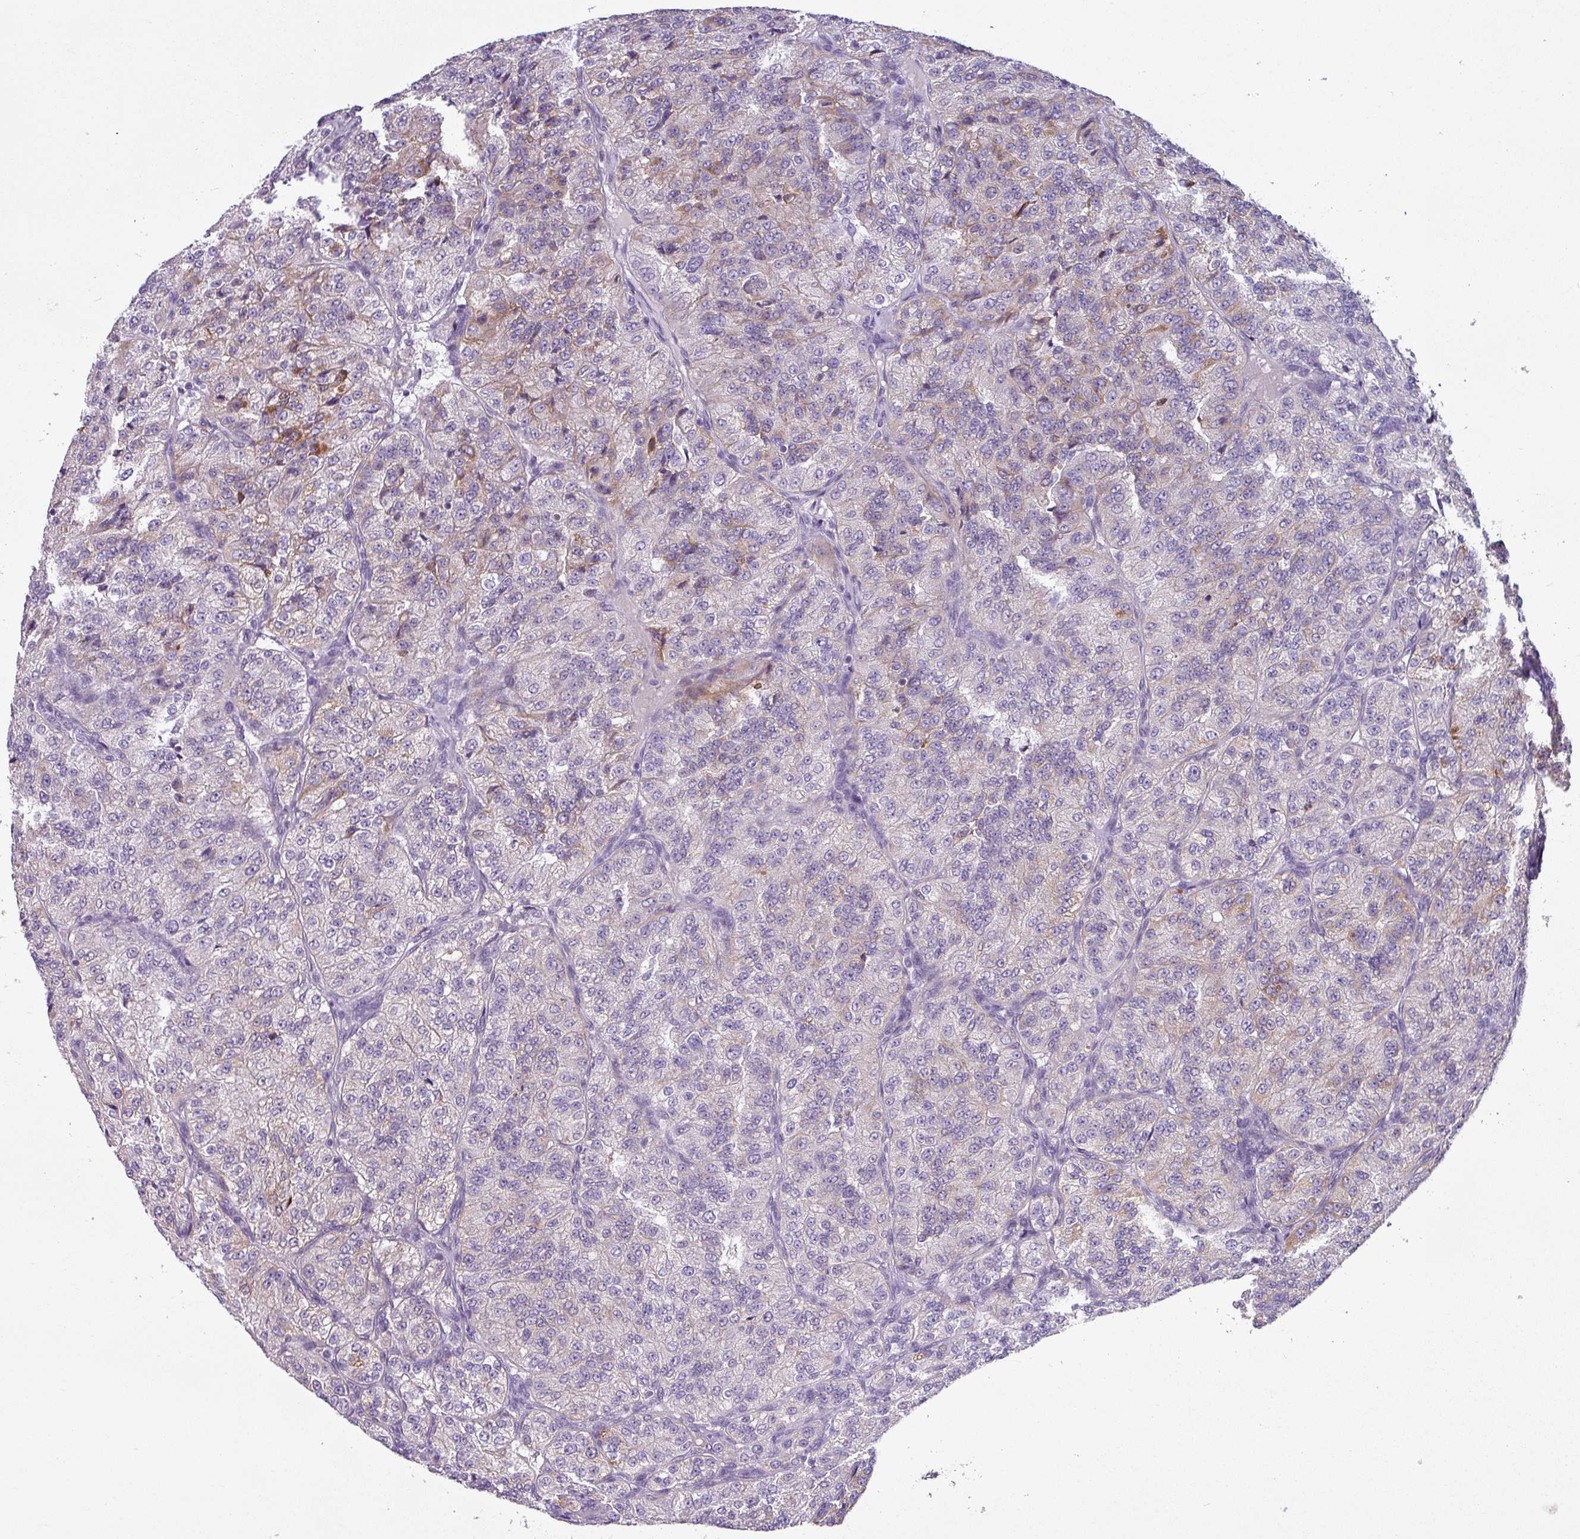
{"staining": {"intensity": "moderate", "quantity": "<25%", "location": "cytoplasmic/membranous"}, "tissue": "renal cancer", "cell_type": "Tumor cells", "image_type": "cancer", "snomed": [{"axis": "morphology", "description": "Adenocarcinoma, NOS"}, {"axis": "topography", "description": "Kidney"}], "caption": "A brown stain labels moderate cytoplasmic/membranous staining of a protein in human renal cancer (adenocarcinoma) tumor cells. (Brightfield microscopy of DAB IHC at high magnification).", "gene": "TMEM178B", "patient": {"sex": "female", "age": 63}}